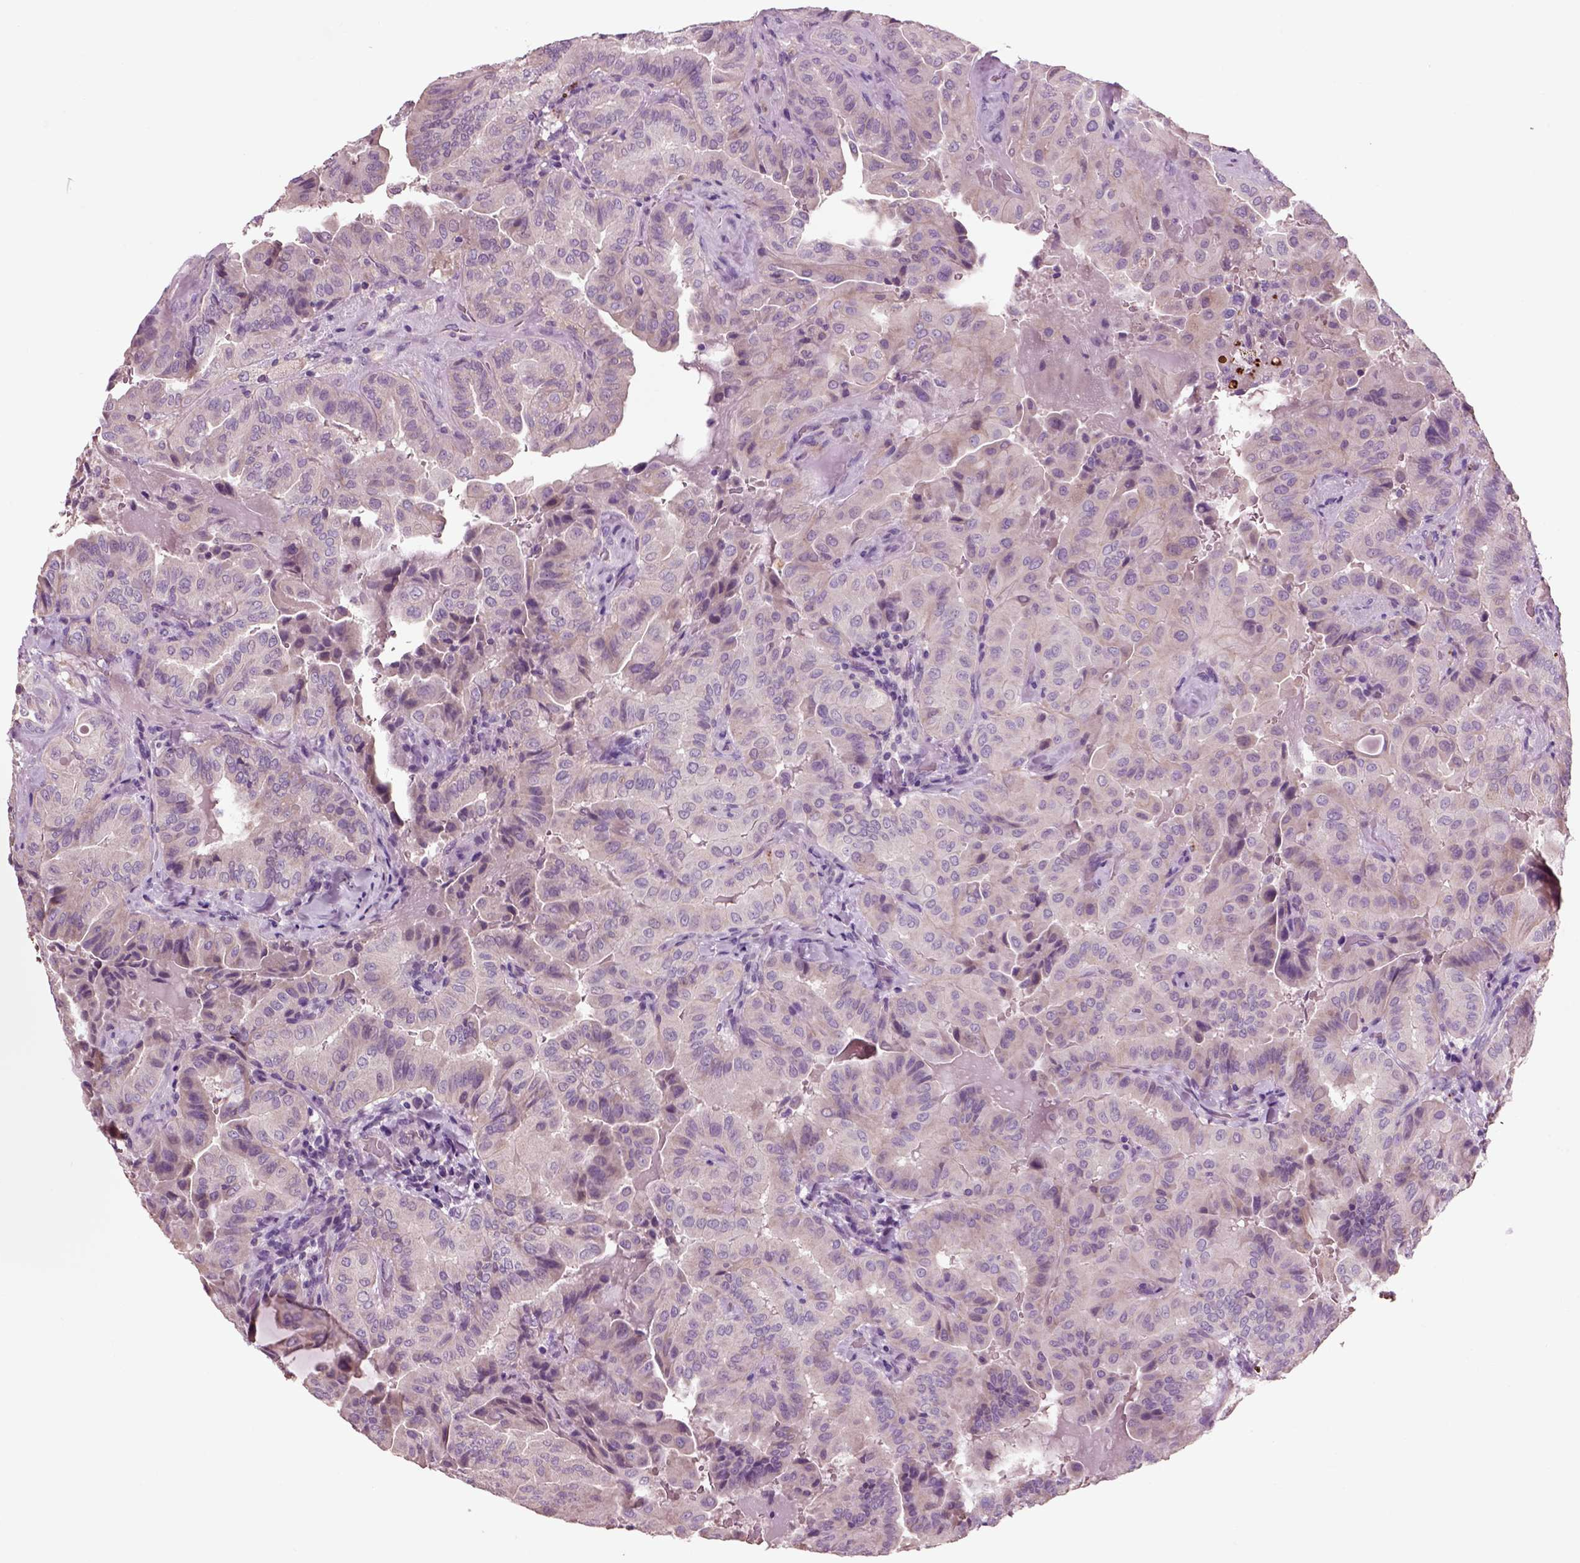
{"staining": {"intensity": "negative", "quantity": "none", "location": "none"}, "tissue": "thyroid cancer", "cell_type": "Tumor cells", "image_type": "cancer", "snomed": [{"axis": "morphology", "description": "Papillary adenocarcinoma, NOS"}, {"axis": "topography", "description": "Thyroid gland"}], "caption": "The image reveals no staining of tumor cells in papillary adenocarcinoma (thyroid).", "gene": "CHGB", "patient": {"sex": "female", "age": 68}}